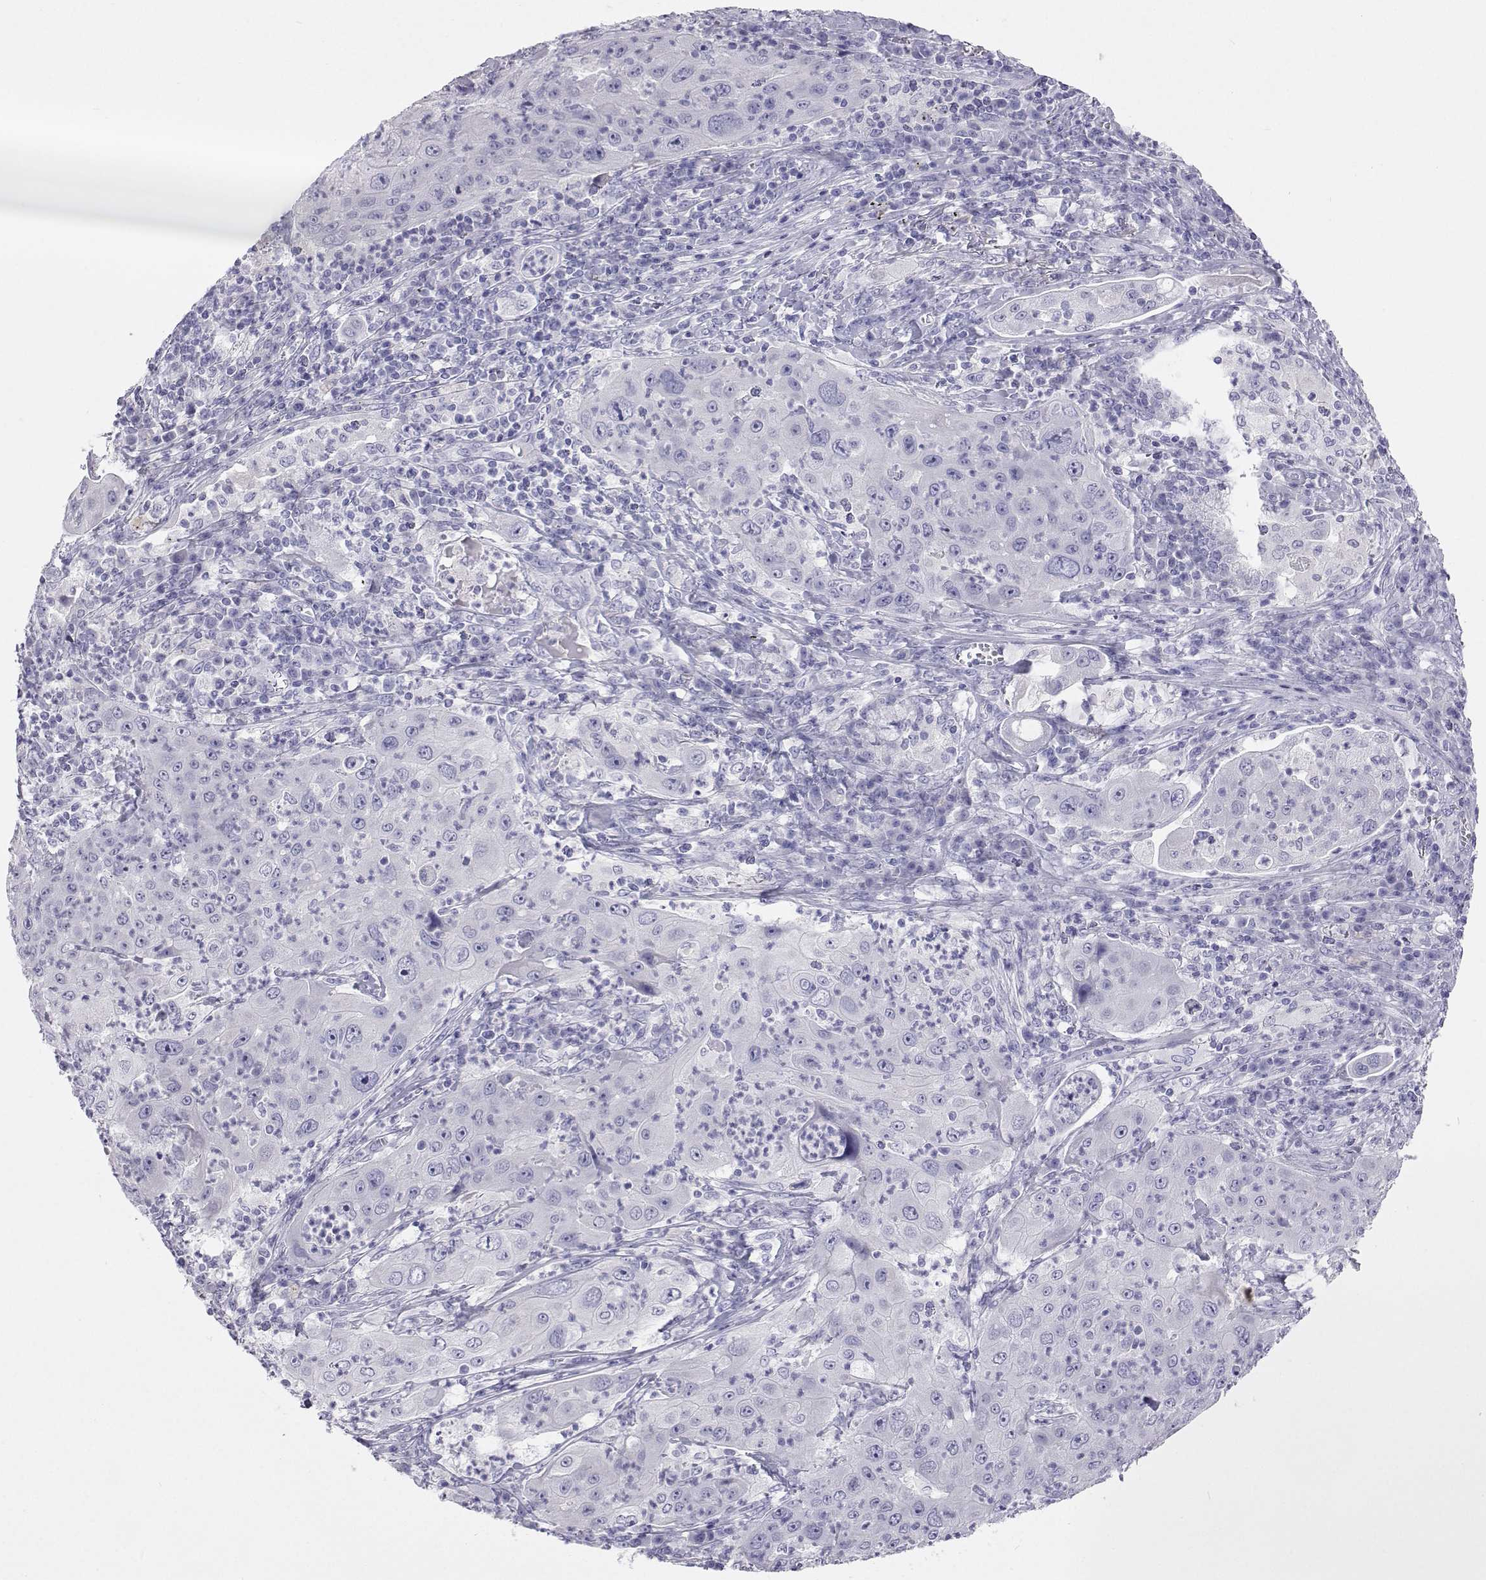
{"staining": {"intensity": "negative", "quantity": "none", "location": "none"}, "tissue": "lung cancer", "cell_type": "Tumor cells", "image_type": "cancer", "snomed": [{"axis": "morphology", "description": "Squamous cell carcinoma, NOS"}, {"axis": "topography", "description": "Lung"}], "caption": "DAB (3,3'-diaminobenzidine) immunohistochemical staining of lung squamous cell carcinoma demonstrates no significant positivity in tumor cells.", "gene": "PLIN4", "patient": {"sex": "female", "age": 59}}